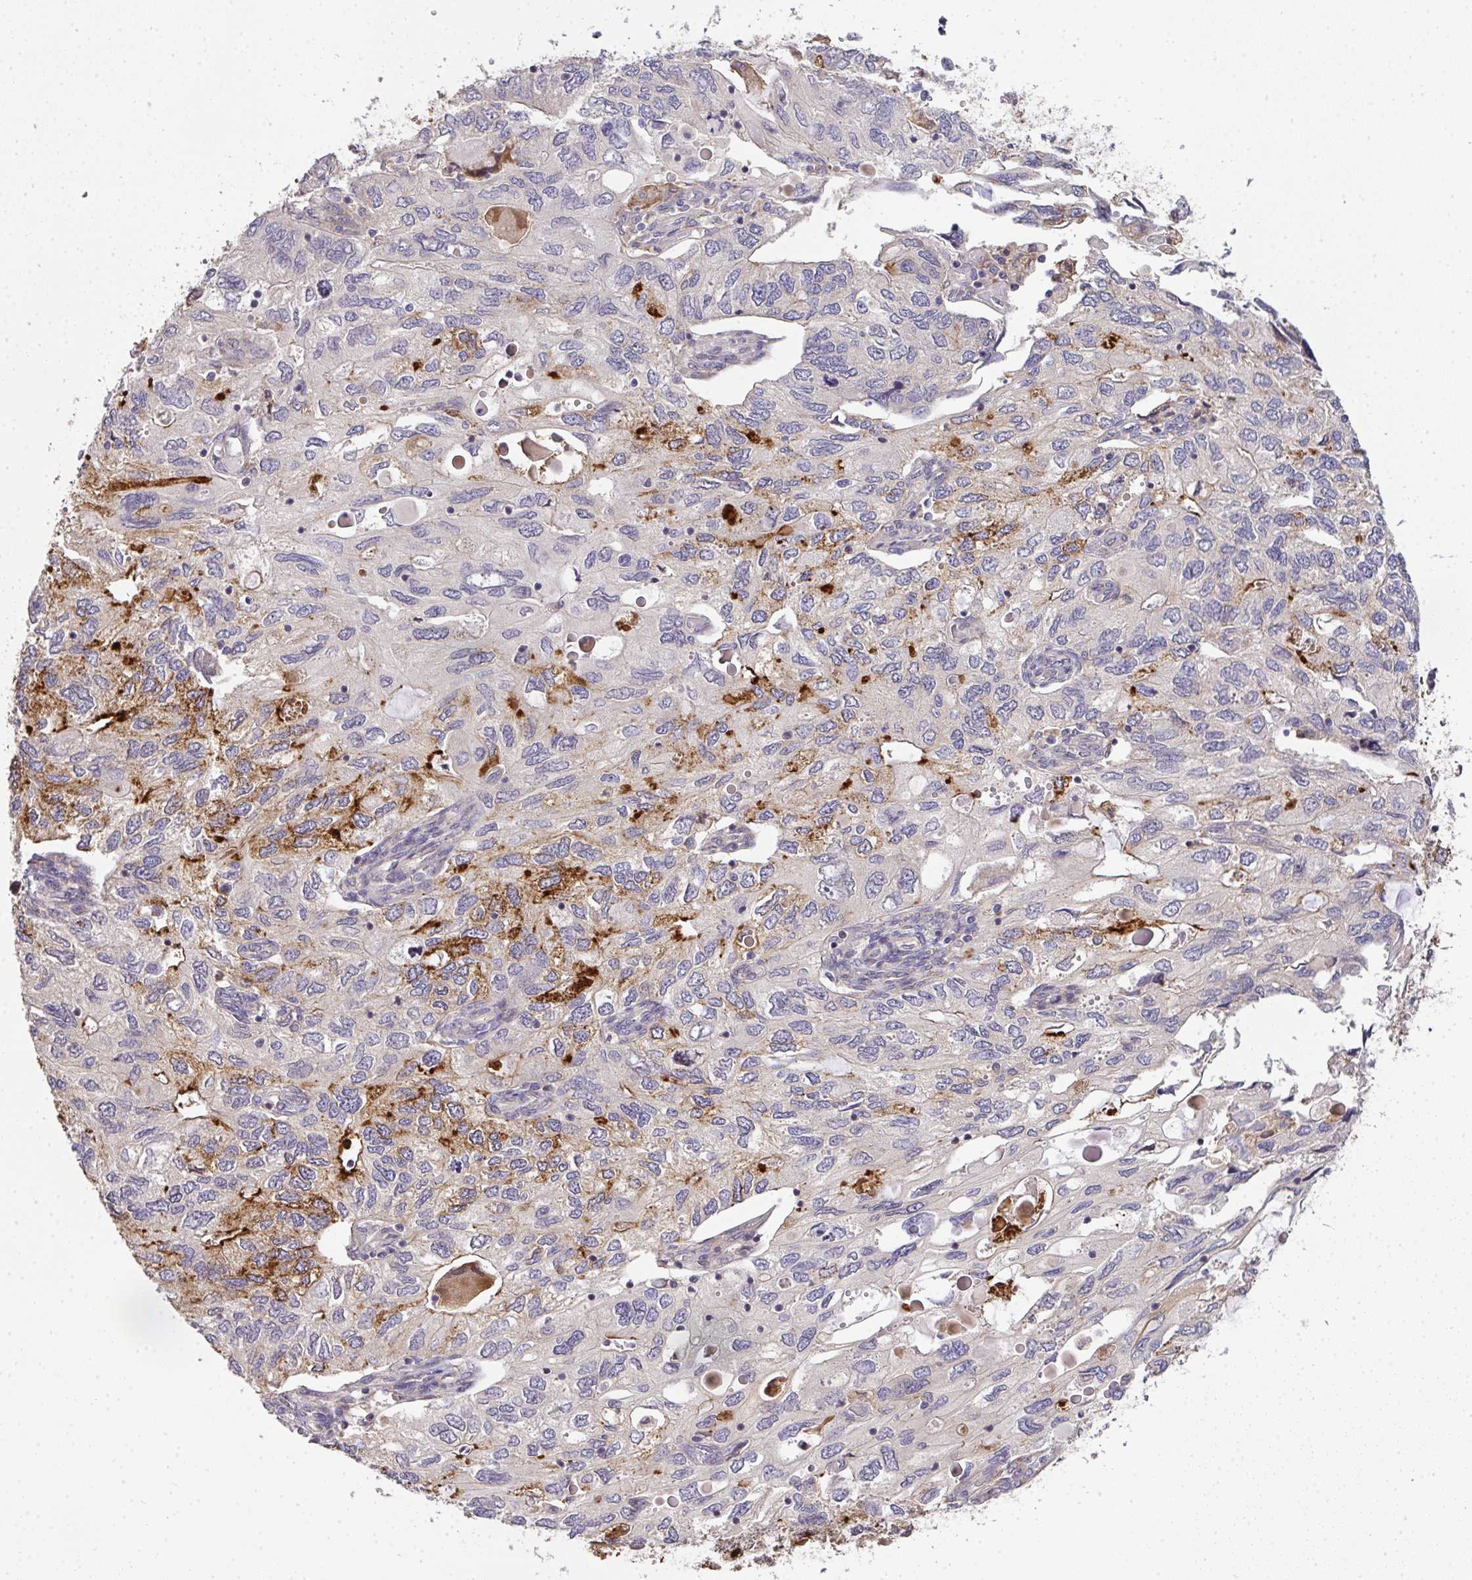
{"staining": {"intensity": "strong", "quantity": "<25%", "location": "cytoplasmic/membranous"}, "tissue": "endometrial cancer", "cell_type": "Tumor cells", "image_type": "cancer", "snomed": [{"axis": "morphology", "description": "Carcinoma, NOS"}, {"axis": "topography", "description": "Uterus"}], "caption": "DAB (3,3'-diaminobenzidine) immunohistochemical staining of human endometrial cancer demonstrates strong cytoplasmic/membranous protein staining in about <25% of tumor cells.", "gene": "EEF1AKMT1", "patient": {"sex": "female", "age": 76}}